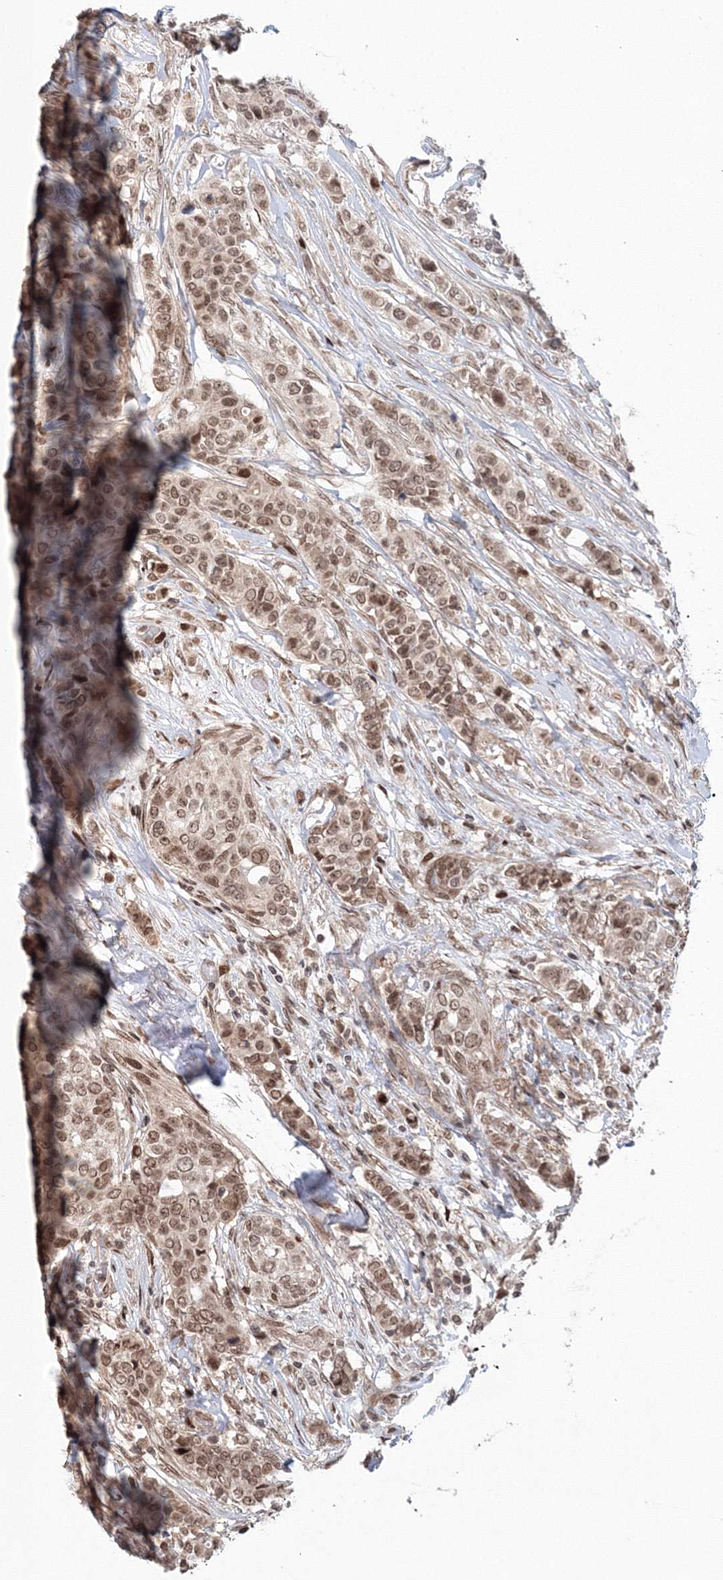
{"staining": {"intensity": "moderate", "quantity": ">75%", "location": "nuclear"}, "tissue": "breast cancer", "cell_type": "Tumor cells", "image_type": "cancer", "snomed": [{"axis": "morphology", "description": "Lobular carcinoma"}, {"axis": "topography", "description": "Breast"}], "caption": "Moderate nuclear protein expression is identified in about >75% of tumor cells in lobular carcinoma (breast).", "gene": "NOA1", "patient": {"sex": "female", "age": 51}}